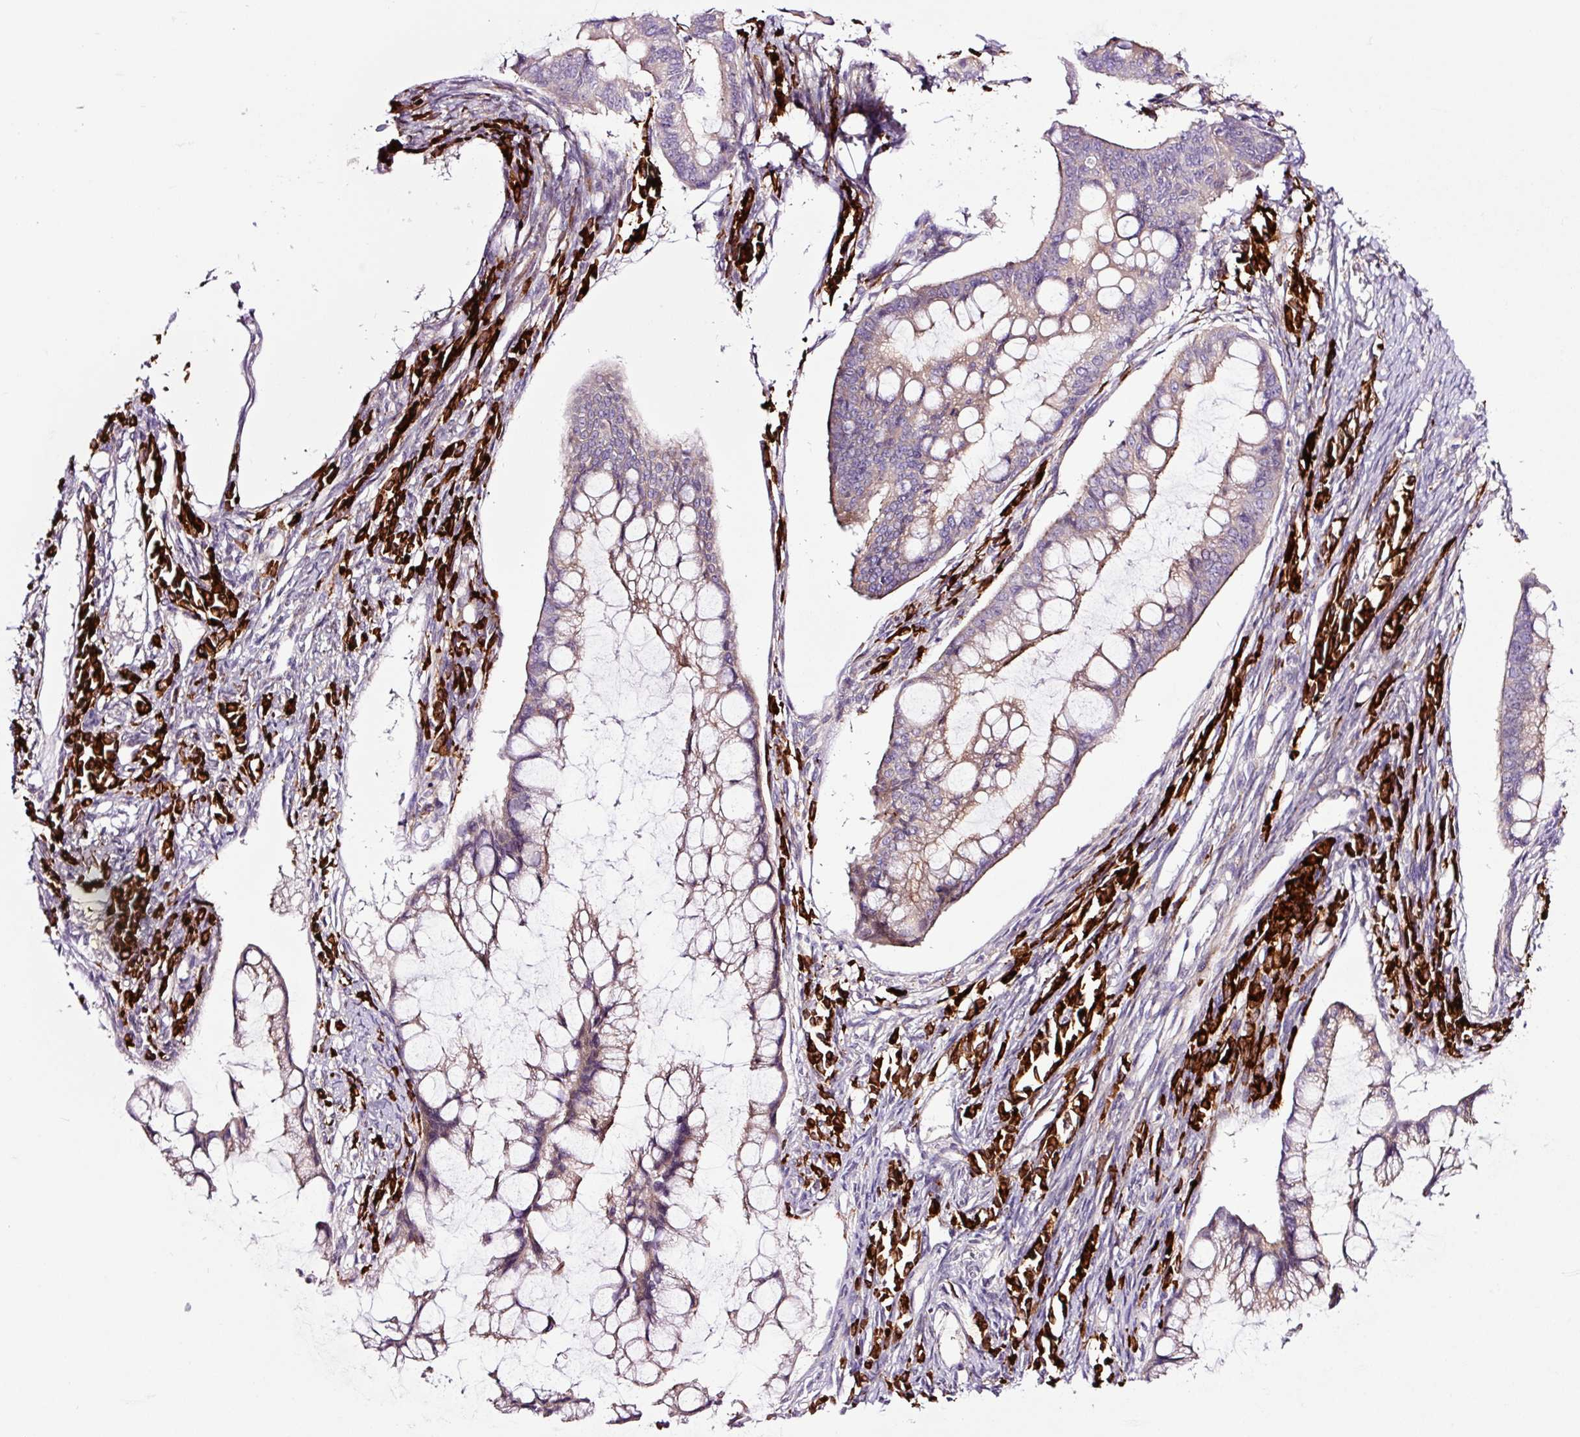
{"staining": {"intensity": "weak", "quantity": "25%-75%", "location": "cytoplasmic/membranous"}, "tissue": "ovarian cancer", "cell_type": "Tumor cells", "image_type": "cancer", "snomed": [{"axis": "morphology", "description": "Cystadenocarcinoma, mucinous, NOS"}, {"axis": "topography", "description": "Ovary"}], "caption": "An immunohistochemistry image of neoplastic tissue is shown. Protein staining in brown highlights weak cytoplasmic/membranous positivity in ovarian cancer (mucinous cystadenocarcinoma) within tumor cells.", "gene": "SH2D6", "patient": {"sex": "female", "age": 73}}